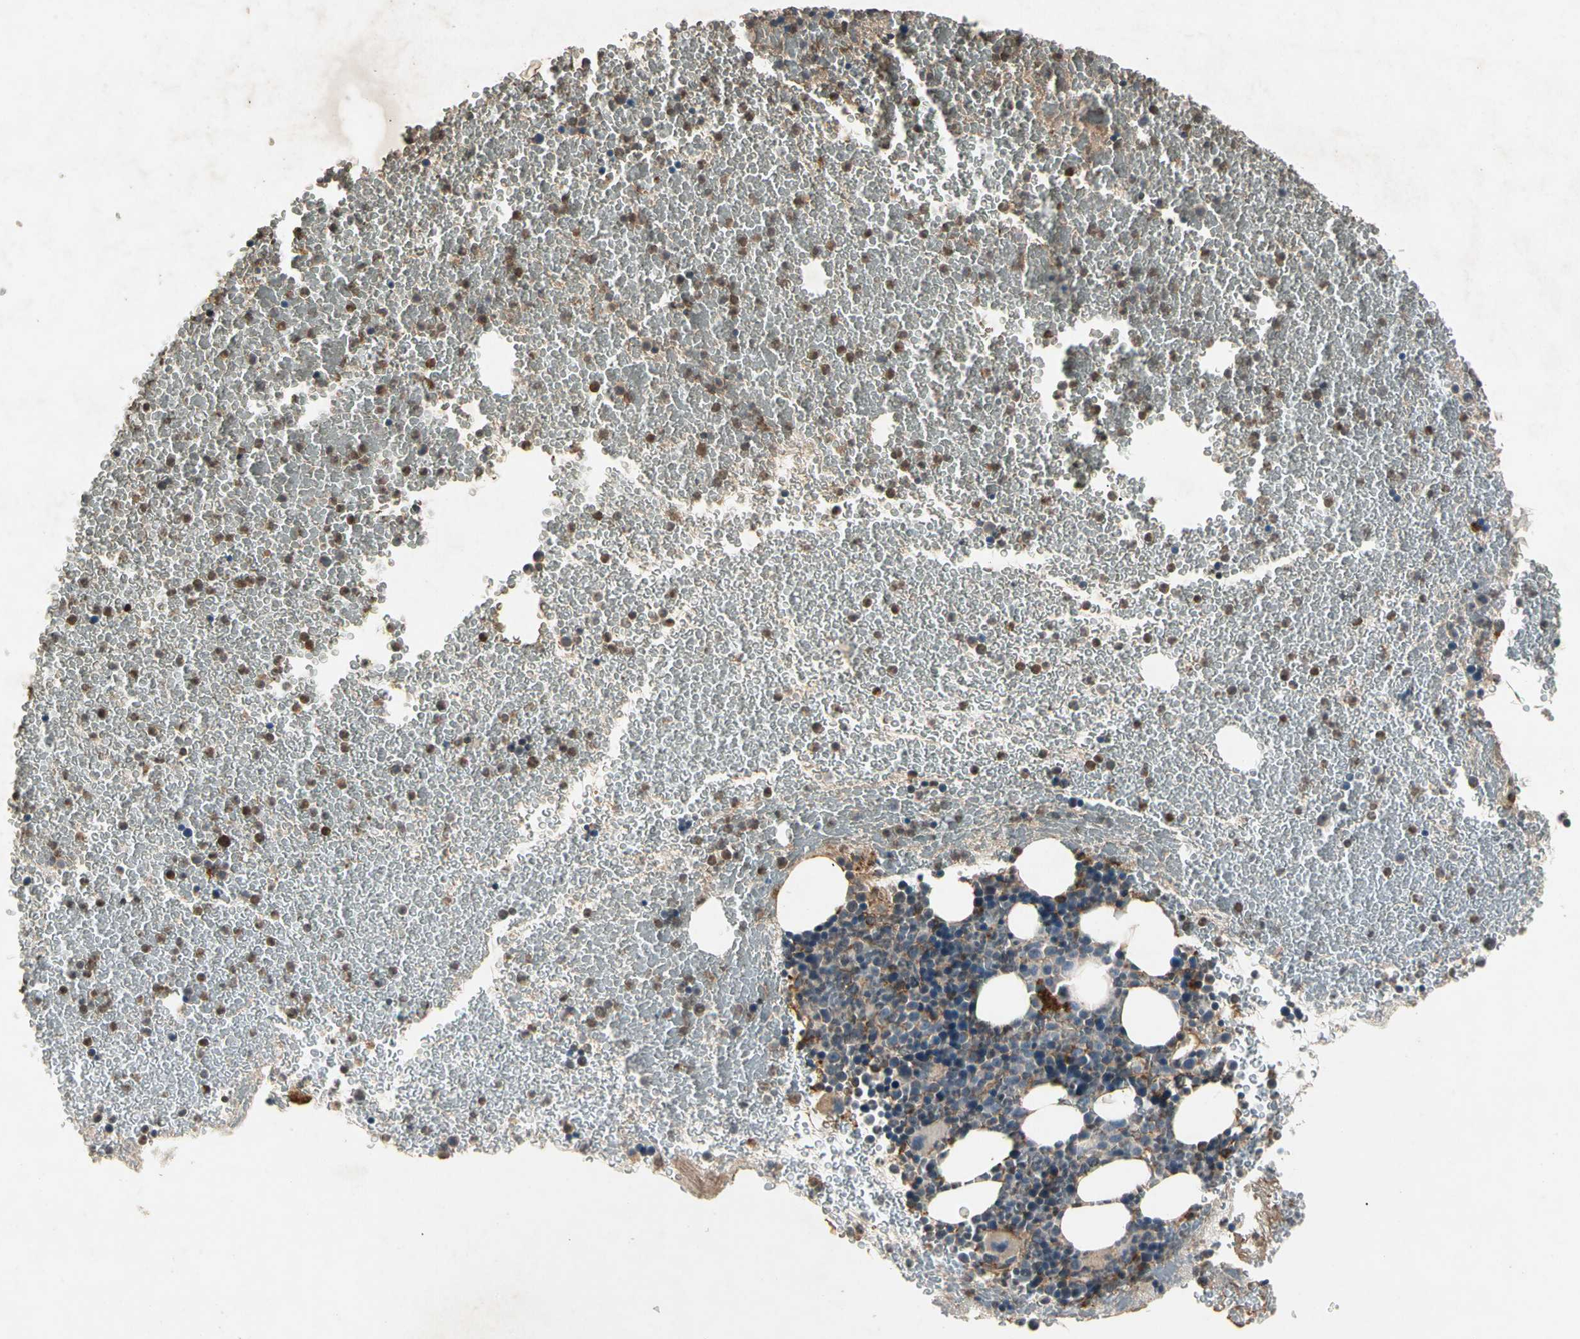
{"staining": {"intensity": "strong", "quantity": "<25%", "location": "cytoplasmic/membranous"}, "tissue": "bone marrow", "cell_type": "Hematopoietic cells", "image_type": "normal", "snomed": [{"axis": "morphology", "description": "Normal tissue, NOS"}, {"axis": "topography", "description": "Bone marrow"}], "caption": "A brown stain highlights strong cytoplasmic/membranous staining of a protein in hematopoietic cells of unremarkable human bone marrow.", "gene": "CP", "patient": {"sex": "female", "age": 53}}